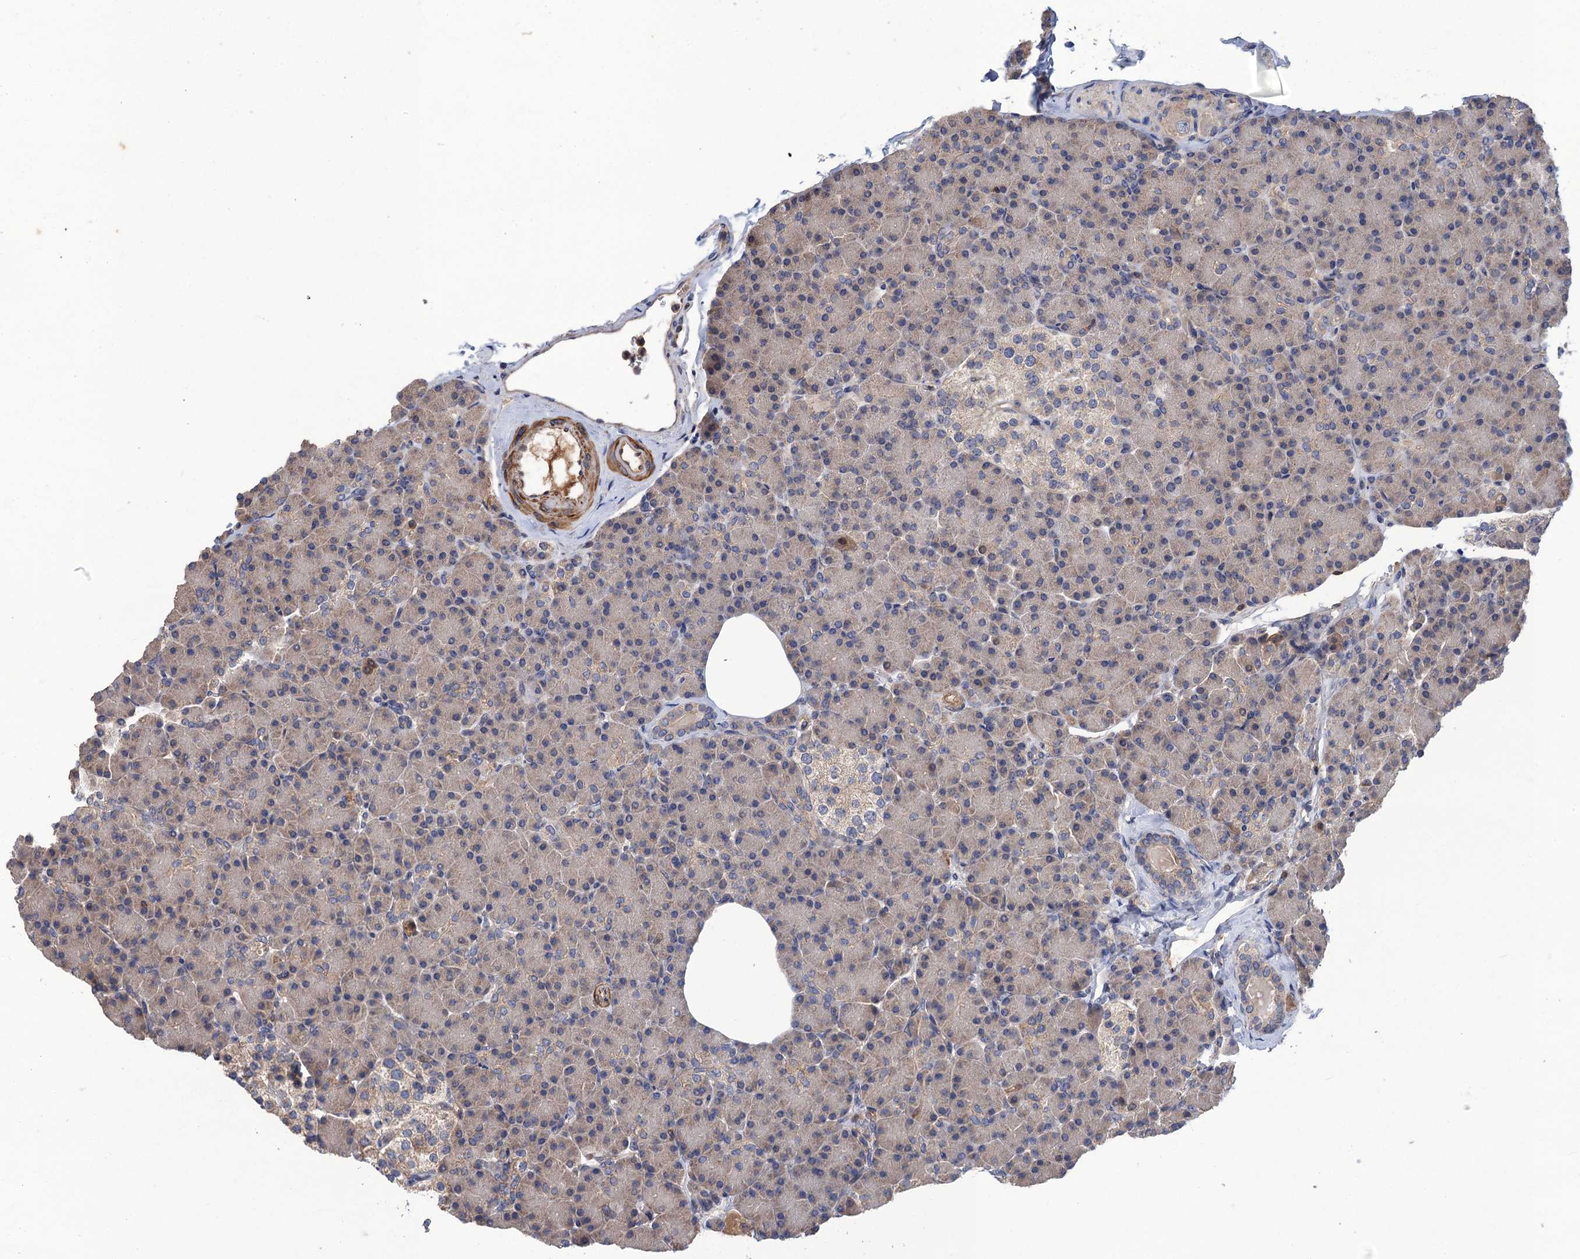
{"staining": {"intensity": "weak", "quantity": "25%-75%", "location": "cytoplasmic/membranous"}, "tissue": "pancreas", "cell_type": "Exocrine glandular cells", "image_type": "normal", "snomed": [{"axis": "morphology", "description": "Normal tissue, NOS"}, {"axis": "topography", "description": "Pancreas"}], "caption": "Pancreas stained for a protein exhibits weak cytoplasmic/membranous positivity in exocrine glandular cells. The staining was performed using DAB, with brown indicating positive protein expression. Nuclei are stained blue with hematoxylin.", "gene": "DGKA", "patient": {"sex": "female", "age": 43}}